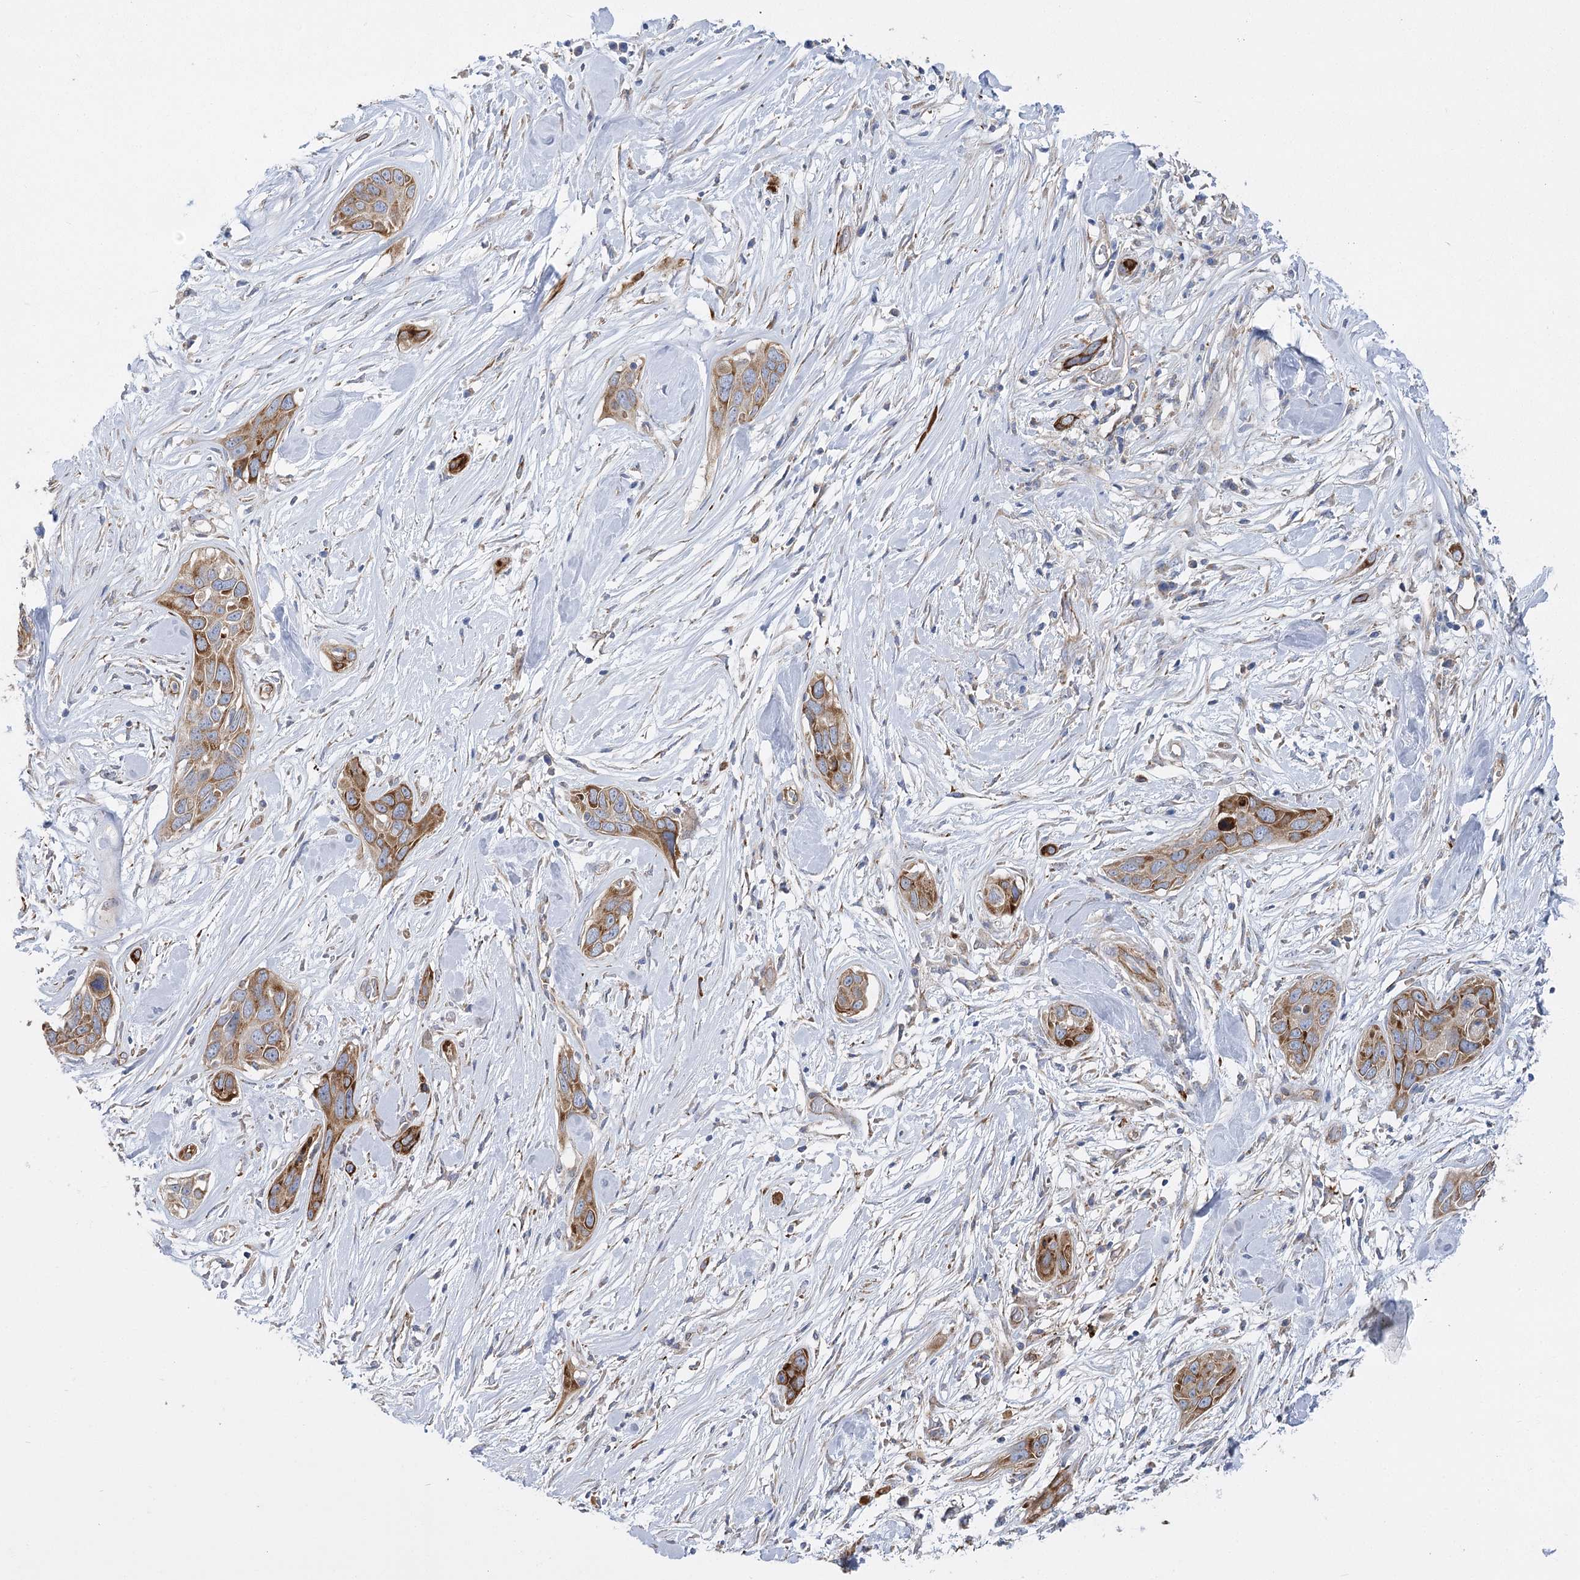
{"staining": {"intensity": "moderate", "quantity": ">75%", "location": "cytoplasmic/membranous"}, "tissue": "pancreatic cancer", "cell_type": "Tumor cells", "image_type": "cancer", "snomed": [{"axis": "morphology", "description": "Adenocarcinoma, NOS"}, {"axis": "topography", "description": "Pancreas"}], "caption": "High-power microscopy captured an immunohistochemistry (IHC) histopathology image of pancreatic adenocarcinoma, revealing moderate cytoplasmic/membranous expression in about >75% of tumor cells.", "gene": "RMDN2", "patient": {"sex": "female", "age": 60}}